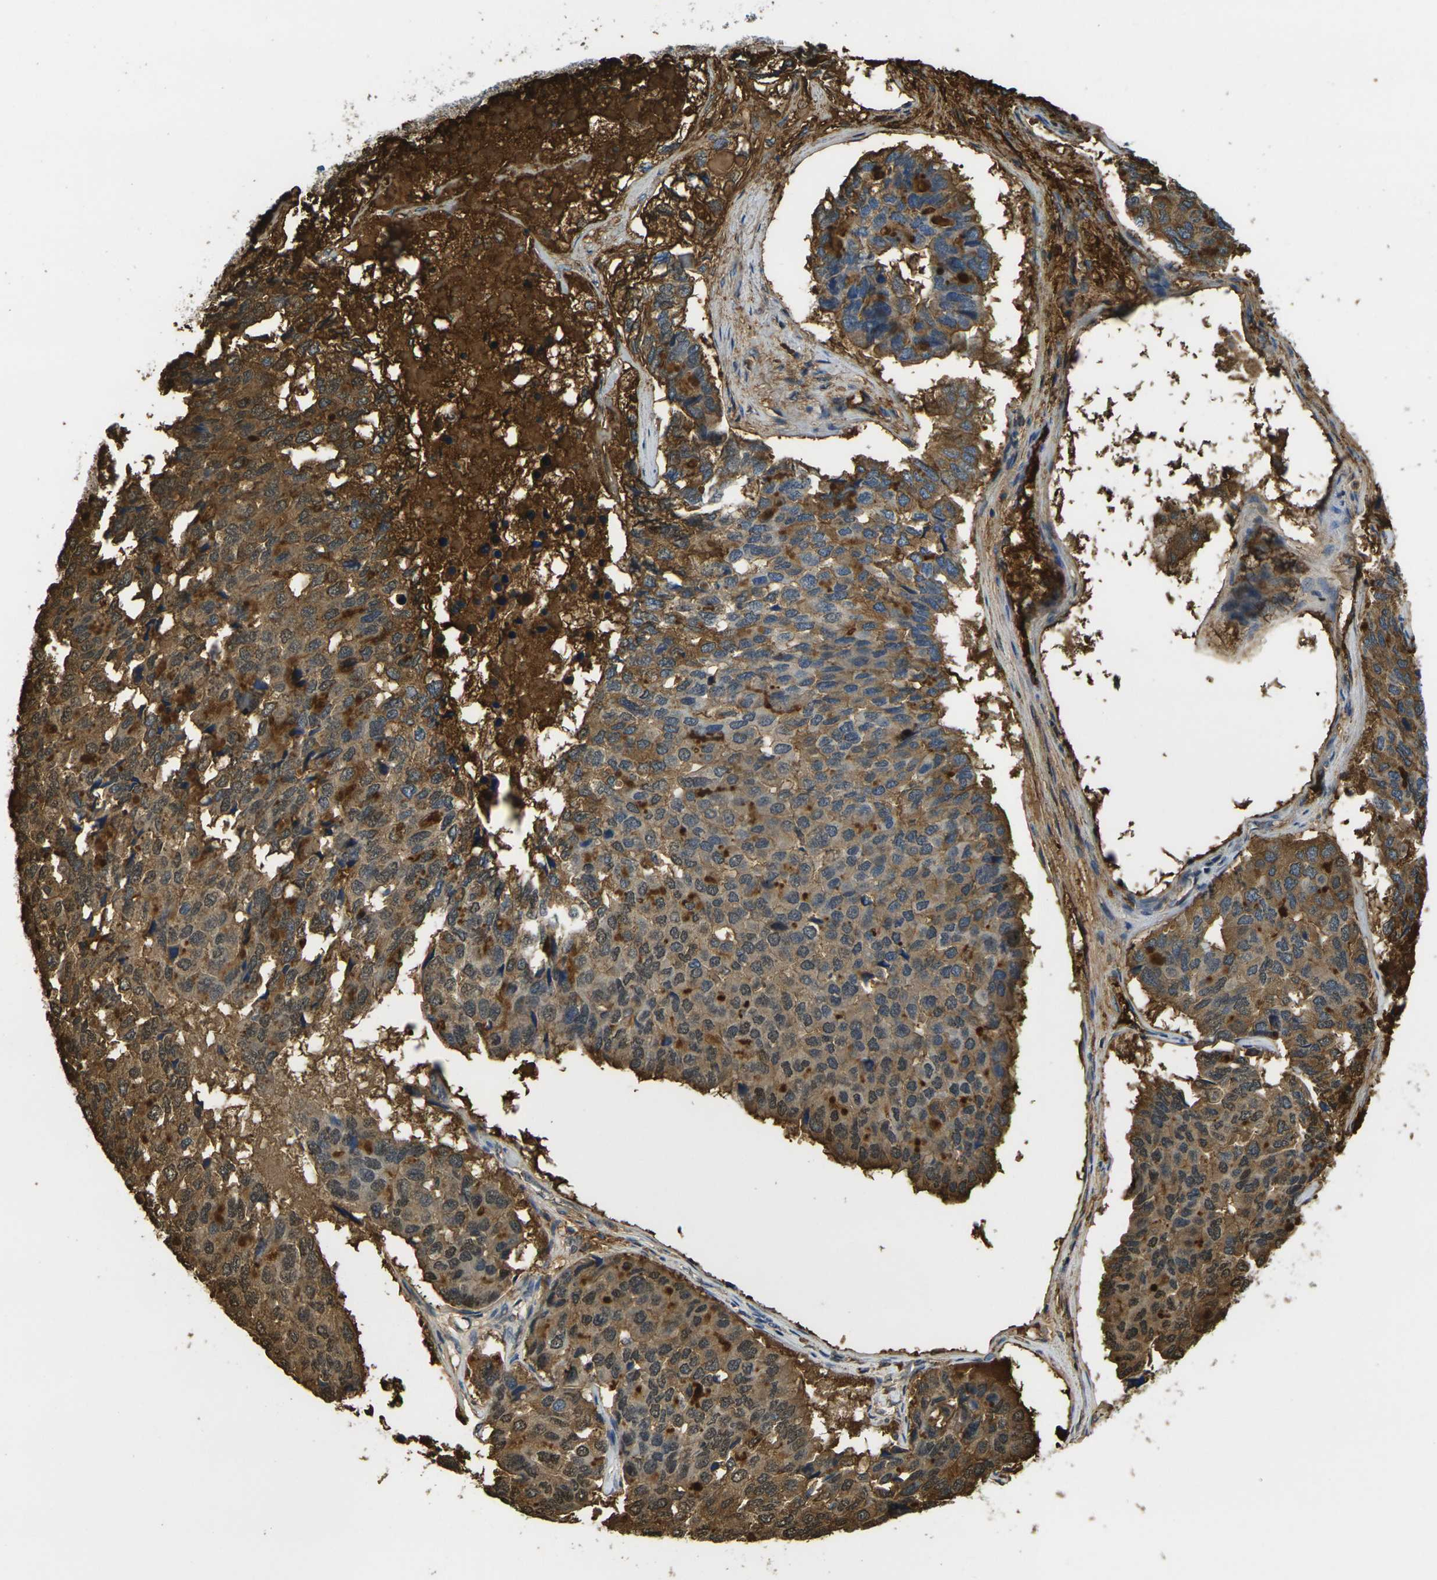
{"staining": {"intensity": "moderate", "quantity": ">75%", "location": "cytoplasmic/membranous"}, "tissue": "pancreatic cancer", "cell_type": "Tumor cells", "image_type": "cancer", "snomed": [{"axis": "morphology", "description": "Adenocarcinoma, NOS"}, {"axis": "topography", "description": "Pancreas"}], "caption": "Immunohistochemistry staining of pancreatic cancer (adenocarcinoma), which demonstrates medium levels of moderate cytoplasmic/membranous expression in about >75% of tumor cells indicating moderate cytoplasmic/membranous protein positivity. The staining was performed using DAB (brown) for protein detection and nuclei were counterstained in hematoxylin (blue).", "gene": "PLCD1", "patient": {"sex": "male", "age": 50}}